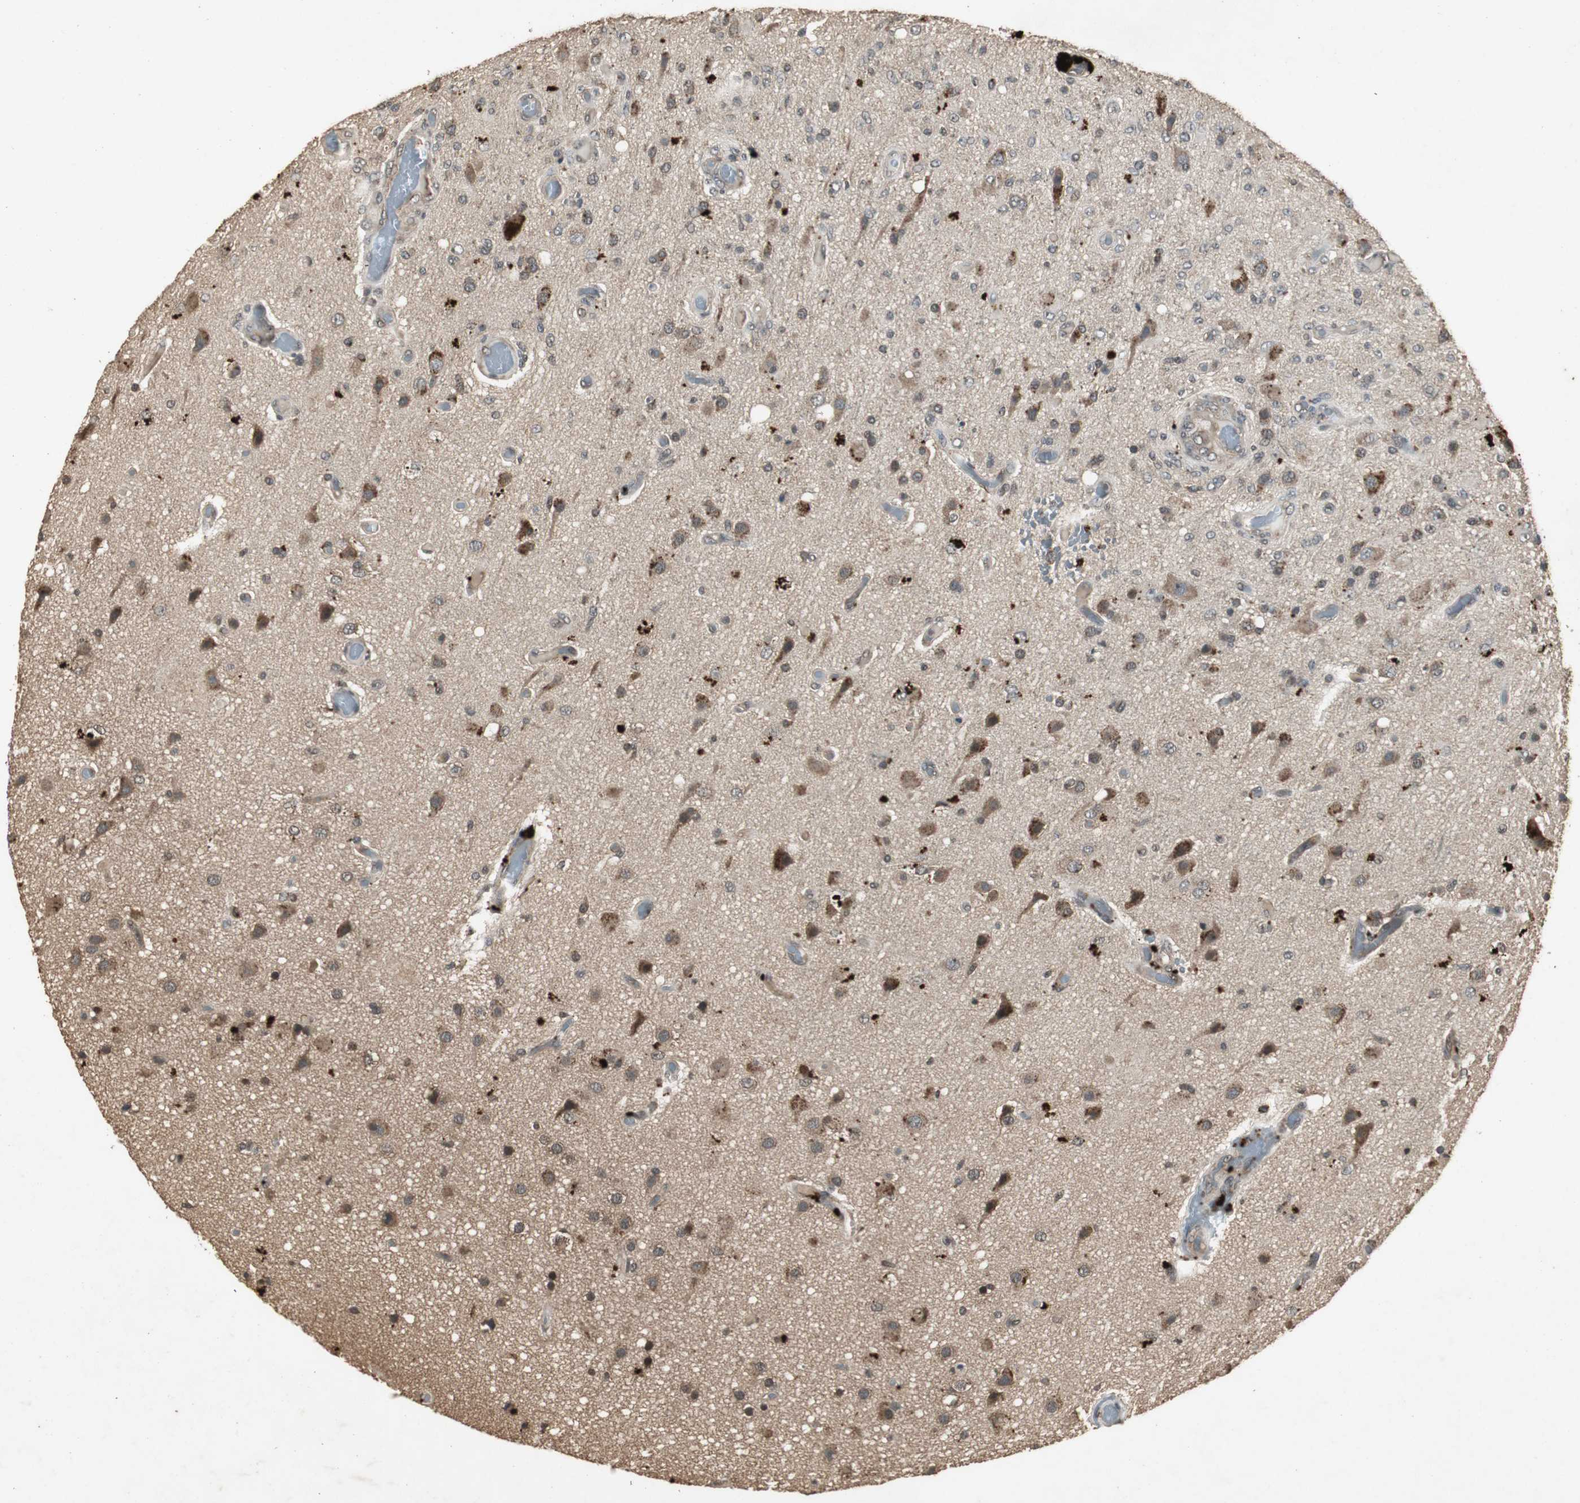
{"staining": {"intensity": "moderate", "quantity": ">75%", "location": "cytoplasmic/membranous"}, "tissue": "glioma", "cell_type": "Tumor cells", "image_type": "cancer", "snomed": [{"axis": "morphology", "description": "Normal tissue, NOS"}, {"axis": "morphology", "description": "Glioma, malignant, High grade"}, {"axis": "topography", "description": "Cerebral cortex"}], "caption": "Protein staining reveals moderate cytoplasmic/membranous staining in about >75% of tumor cells in glioma.", "gene": "EMX1", "patient": {"sex": "male", "age": 77}}